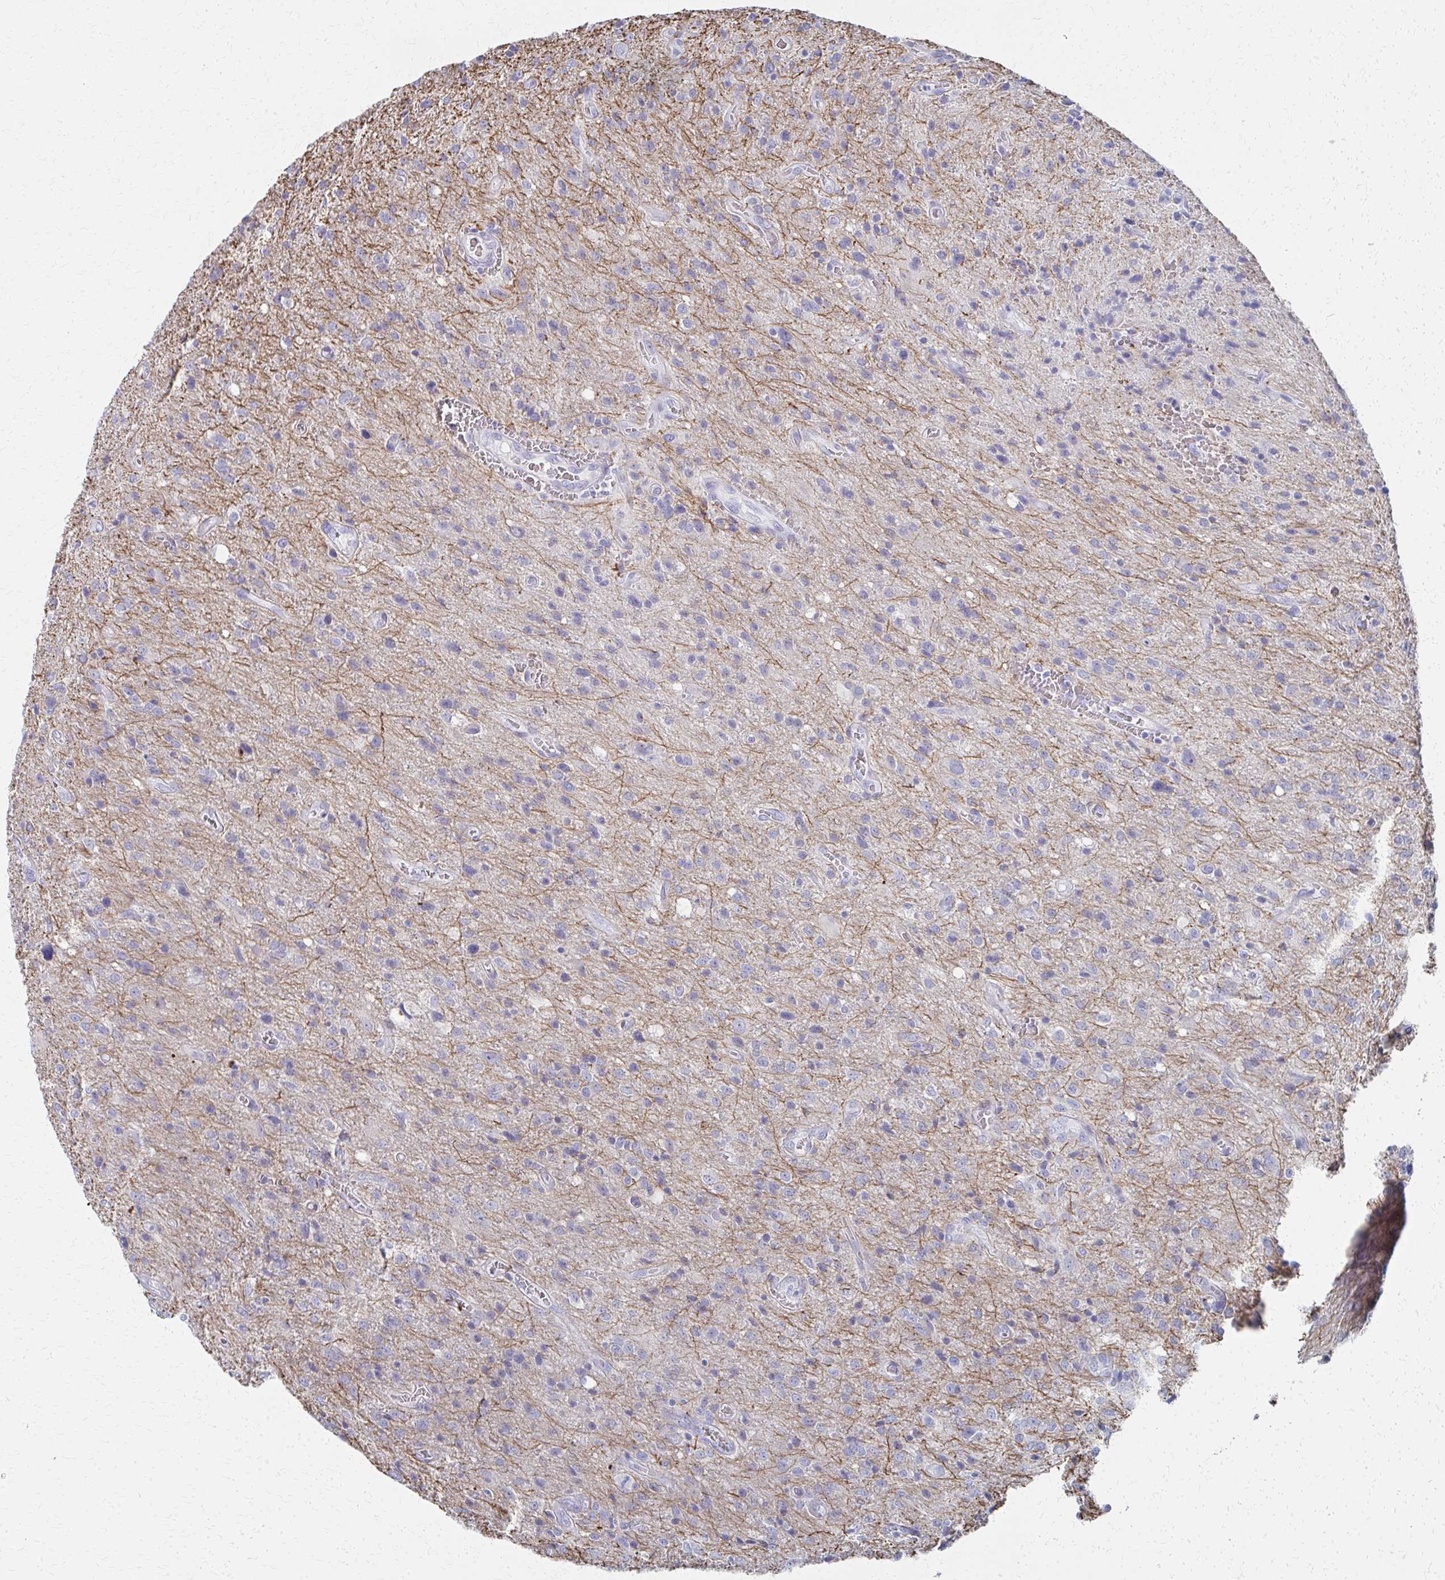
{"staining": {"intensity": "negative", "quantity": "none", "location": "none"}, "tissue": "glioma", "cell_type": "Tumor cells", "image_type": "cancer", "snomed": [{"axis": "morphology", "description": "Glioma, malignant, Low grade"}, {"axis": "topography", "description": "Brain"}], "caption": "Tumor cells are negative for brown protein staining in glioma. The staining is performed using DAB brown chromogen with nuclei counter-stained in using hematoxylin.", "gene": "MS4A2", "patient": {"sex": "male", "age": 66}}